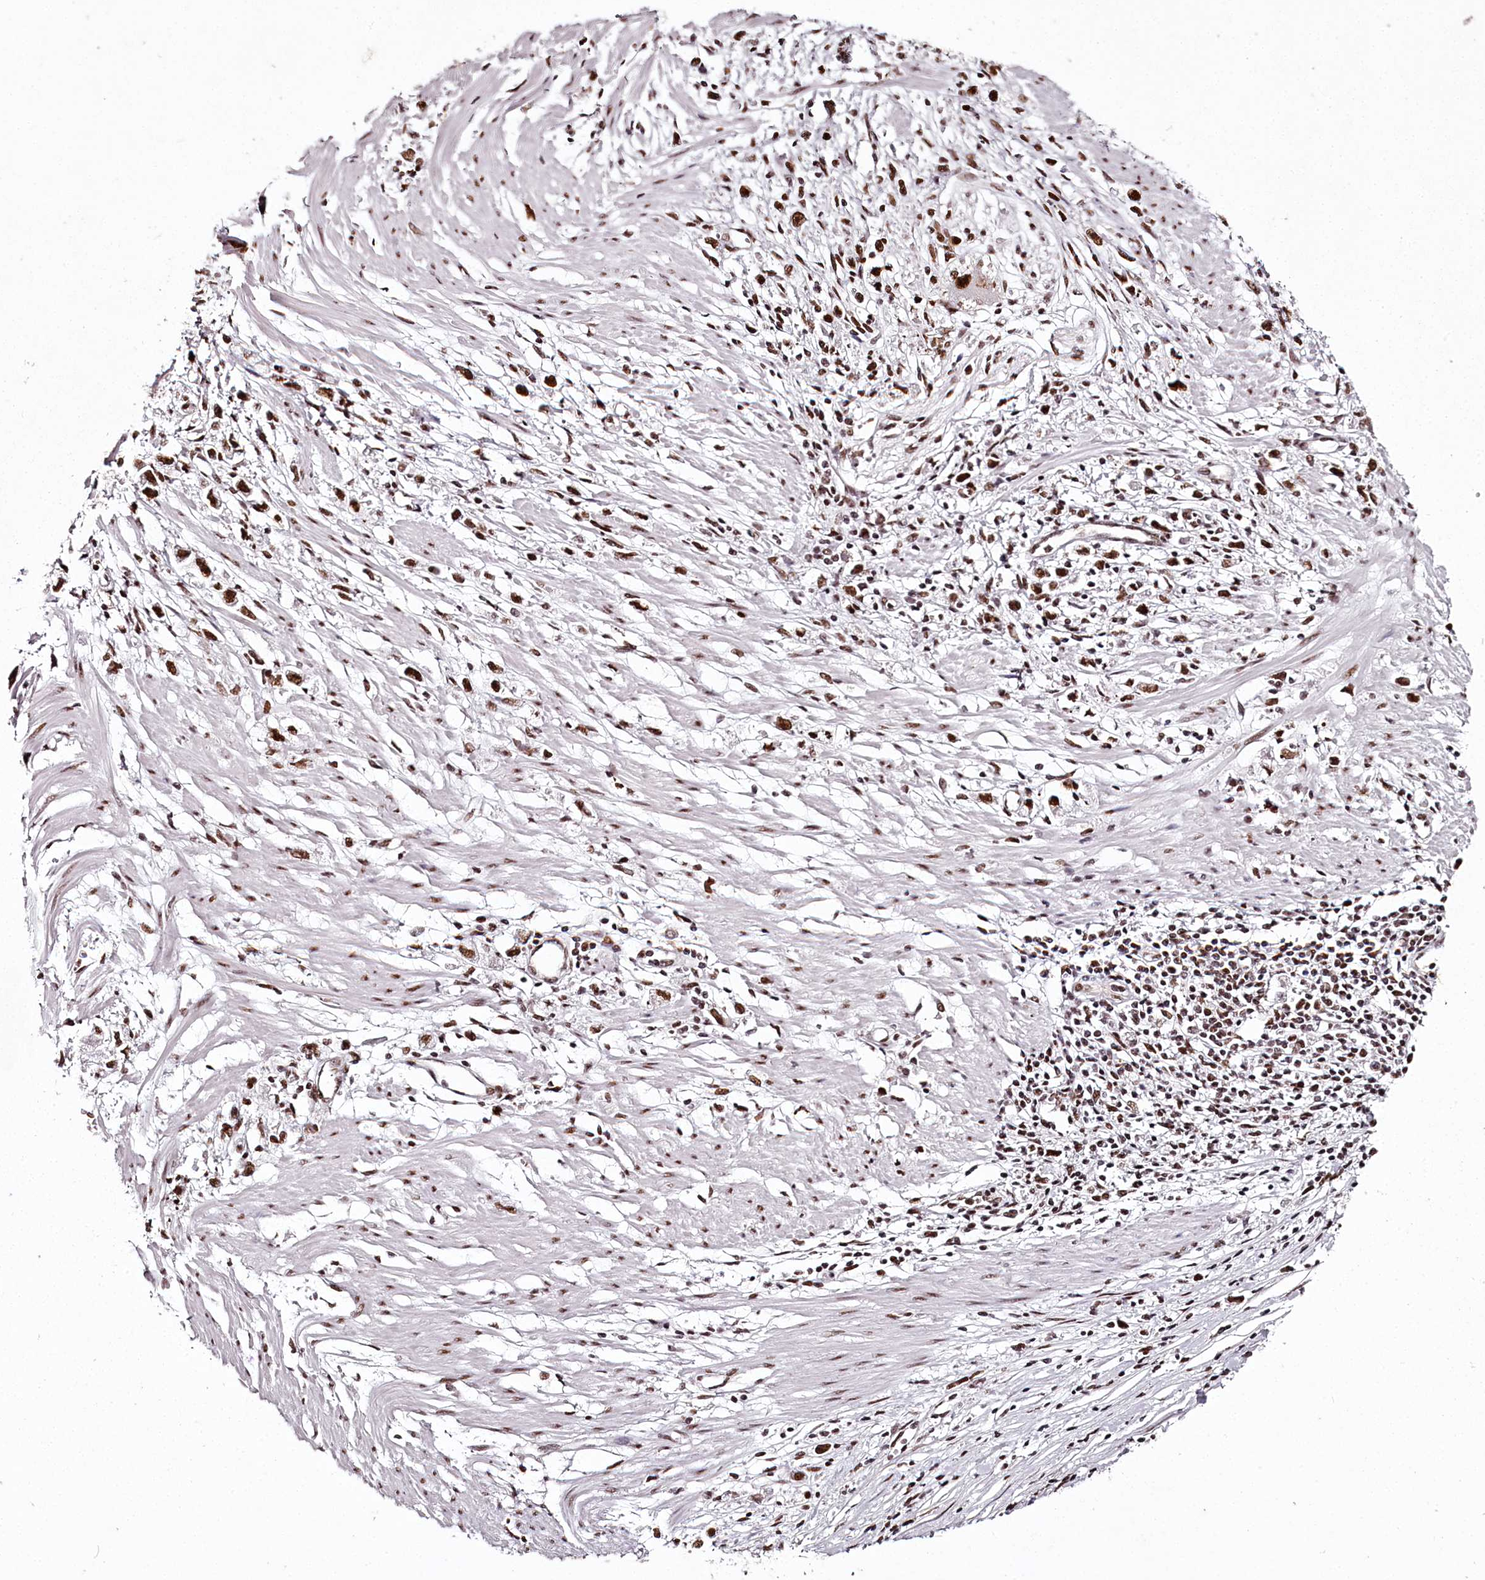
{"staining": {"intensity": "strong", "quantity": ">75%", "location": "nuclear"}, "tissue": "stomach cancer", "cell_type": "Tumor cells", "image_type": "cancer", "snomed": [{"axis": "morphology", "description": "Adenocarcinoma, NOS"}, {"axis": "topography", "description": "Stomach"}], "caption": "IHC (DAB (3,3'-diaminobenzidine)) staining of human stomach cancer shows strong nuclear protein staining in approximately >75% of tumor cells.", "gene": "PSPC1", "patient": {"sex": "female", "age": 59}}